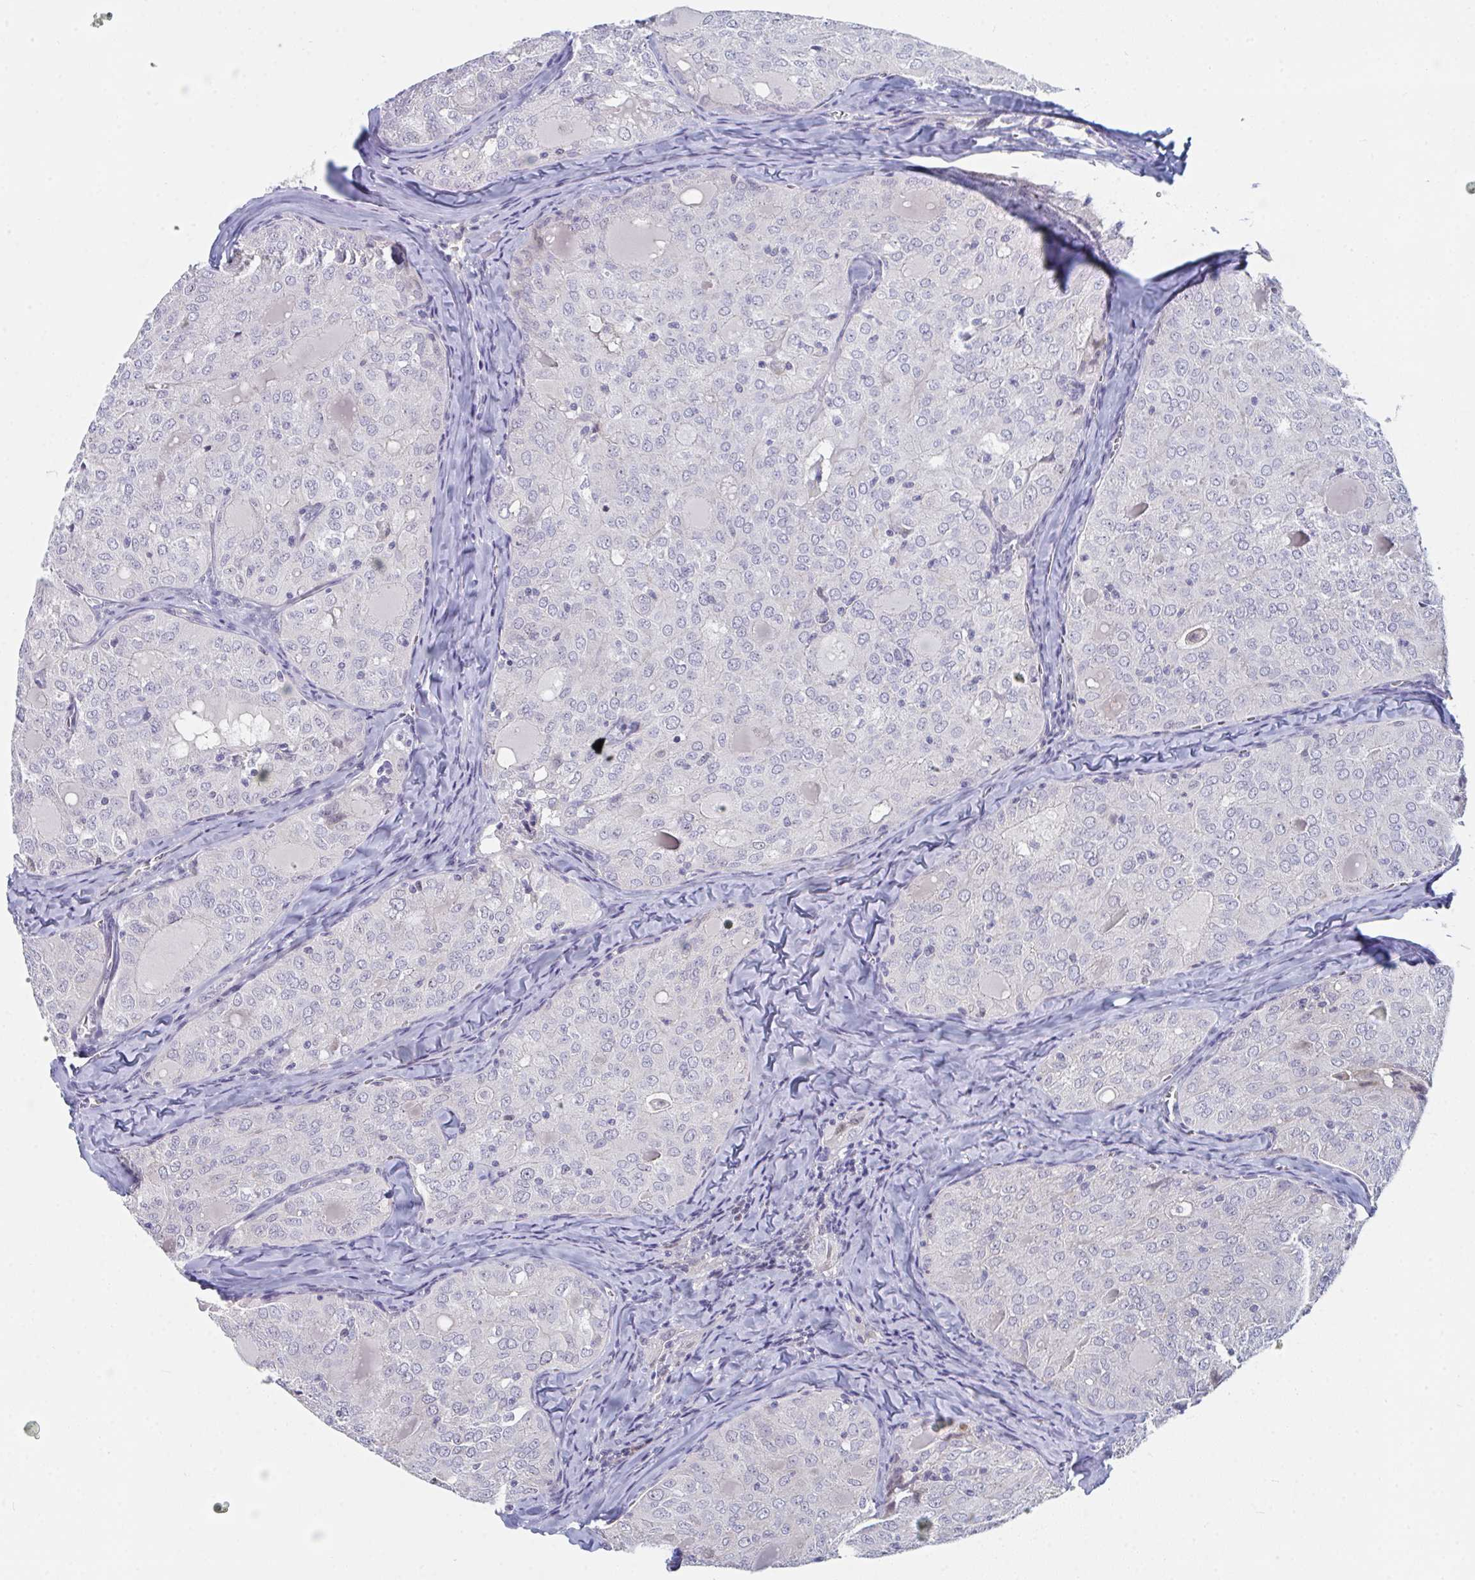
{"staining": {"intensity": "negative", "quantity": "none", "location": "none"}, "tissue": "thyroid cancer", "cell_type": "Tumor cells", "image_type": "cancer", "snomed": [{"axis": "morphology", "description": "Follicular adenoma carcinoma, NOS"}, {"axis": "topography", "description": "Thyroid gland"}], "caption": "This image is of follicular adenoma carcinoma (thyroid) stained with immunohistochemistry to label a protein in brown with the nuclei are counter-stained blue. There is no staining in tumor cells.", "gene": "CENPT", "patient": {"sex": "male", "age": 75}}